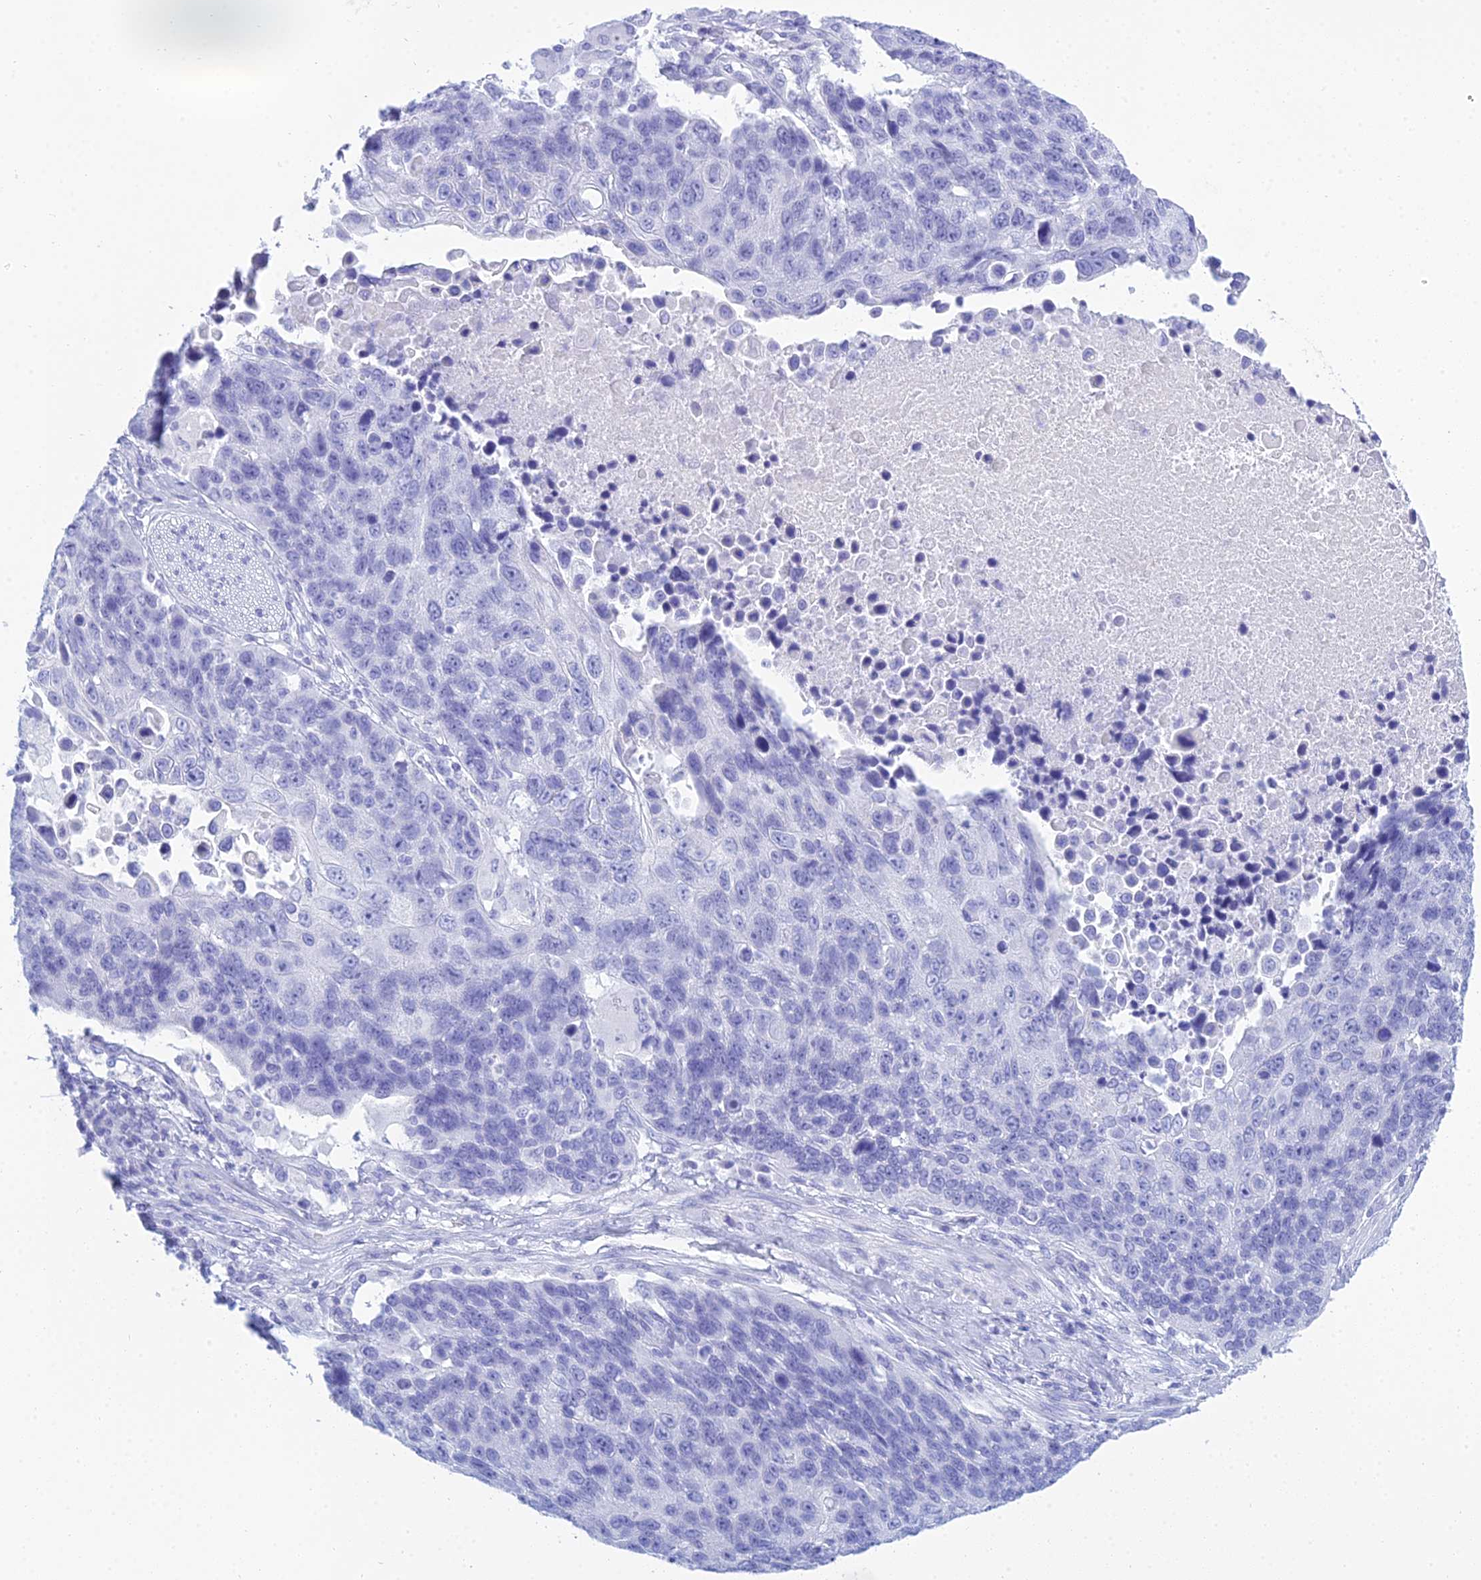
{"staining": {"intensity": "negative", "quantity": "none", "location": "none"}, "tissue": "lung cancer", "cell_type": "Tumor cells", "image_type": "cancer", "snomed": [{"axis": "morphology", "description": "Normal tissue, NOS"}, {"axis": "morphology", "description": "Squamous cell carcinoma, NOS"}, {"axis": "topography", "description": "Lymph node"}, {"axis": "topography", "description": "Lung"}], "caption": "IHC image of neoplastic tissue: human lung cancer (squamous cell carcinoma) stained with DAB (3,3'-diaminobenzidine) demonstrates no significant protein expression in tumor cells.", "gene": "PATE4", "patient": {"sex": "male", "age": 66}}